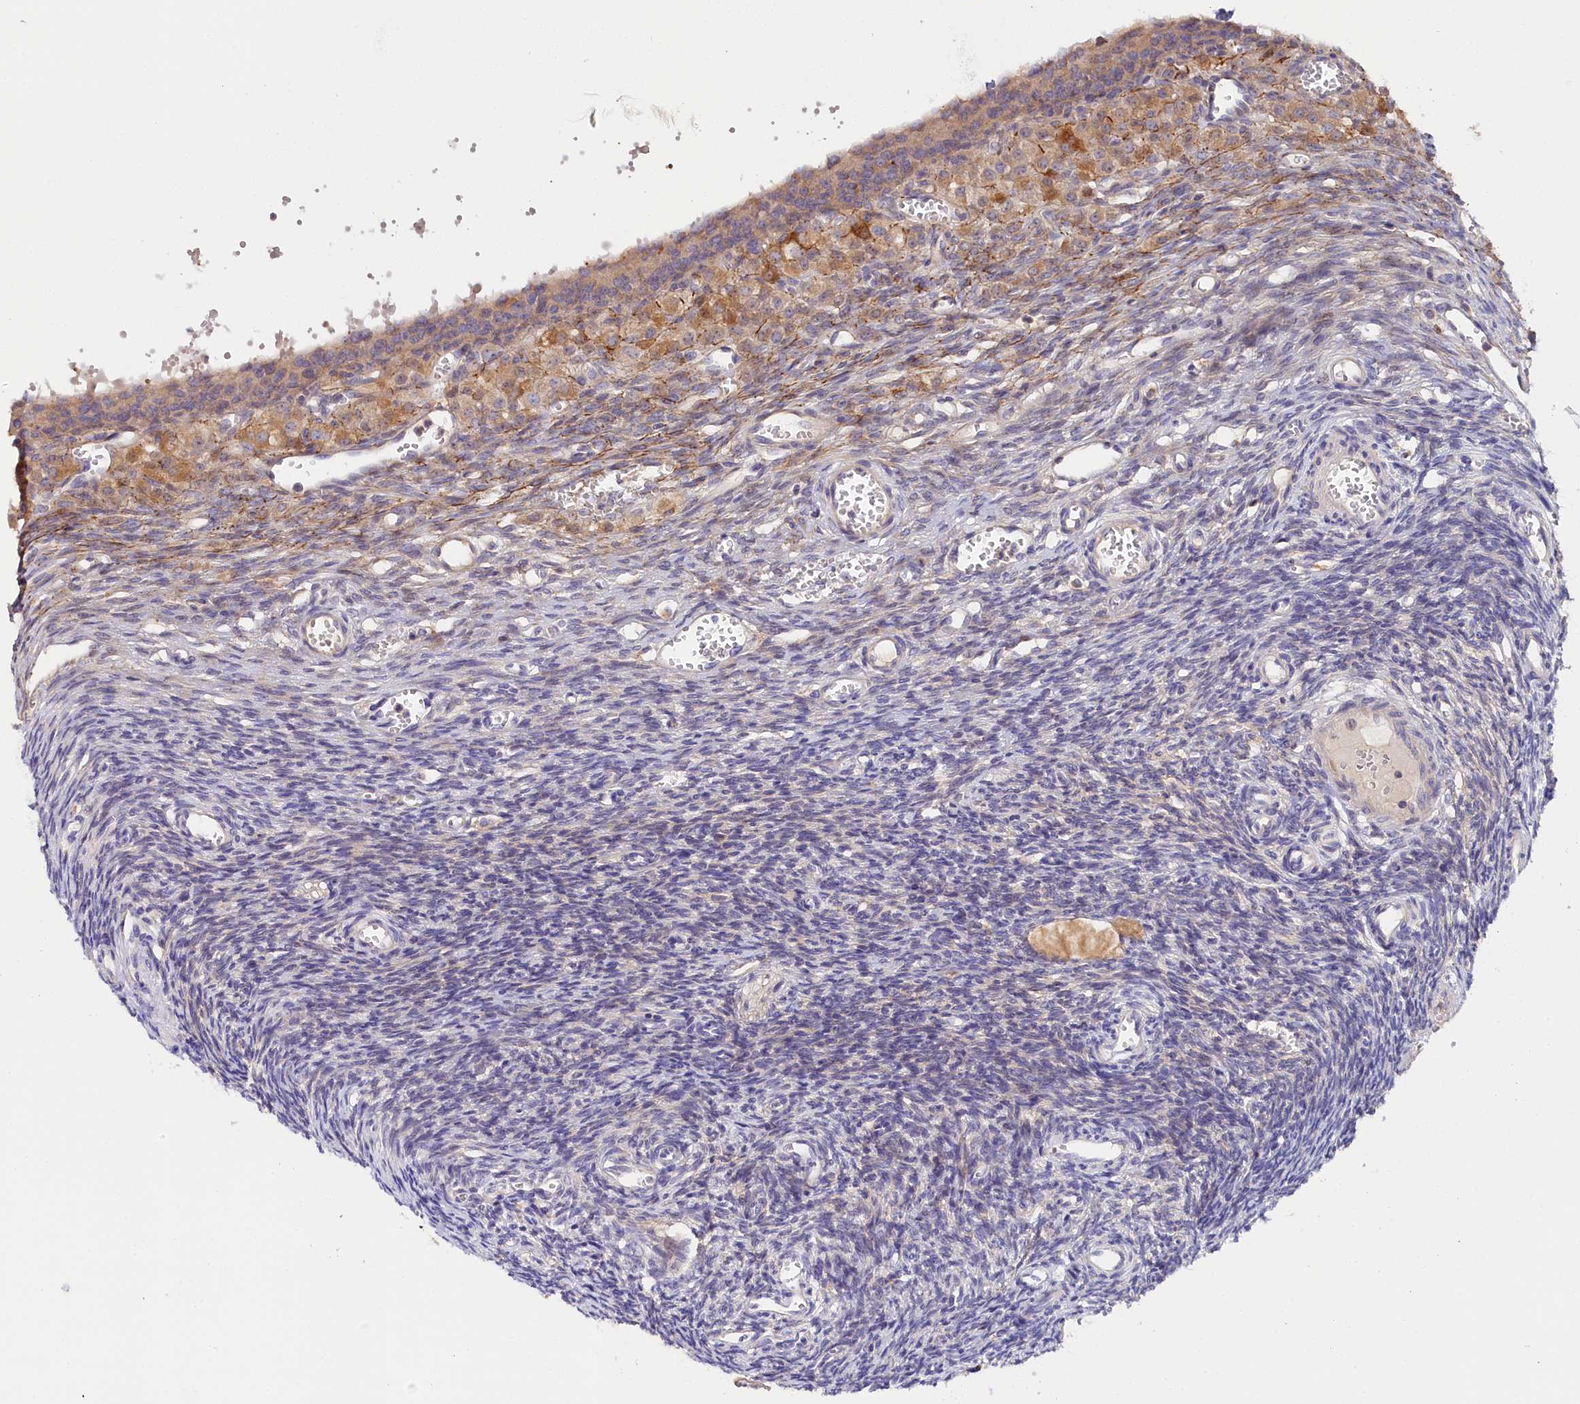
{"staining": {"intensity": "negative", "quantity": "none", "location": "none"}, "tissue": "ovary", "cell_type": "Ovarian stroma cells", "image_type": "normal", "snomed": [{"axis": "morphology", "description": "Normal tissue, NOS"}, {"axis": "topography", "description": "Ovary"}], "caption": "The immunohistochemistry (IHC) image has no significant staining in ovarian stroma cells of ovary. Brightfield microscopy of IHC stained with DAB (3,3'-diaminobenzidine) (brown) and hematoxylin (blue), captured at high magnification.", "gene": "KATNB1", "patient": {"sex": "female", "age": 39}}